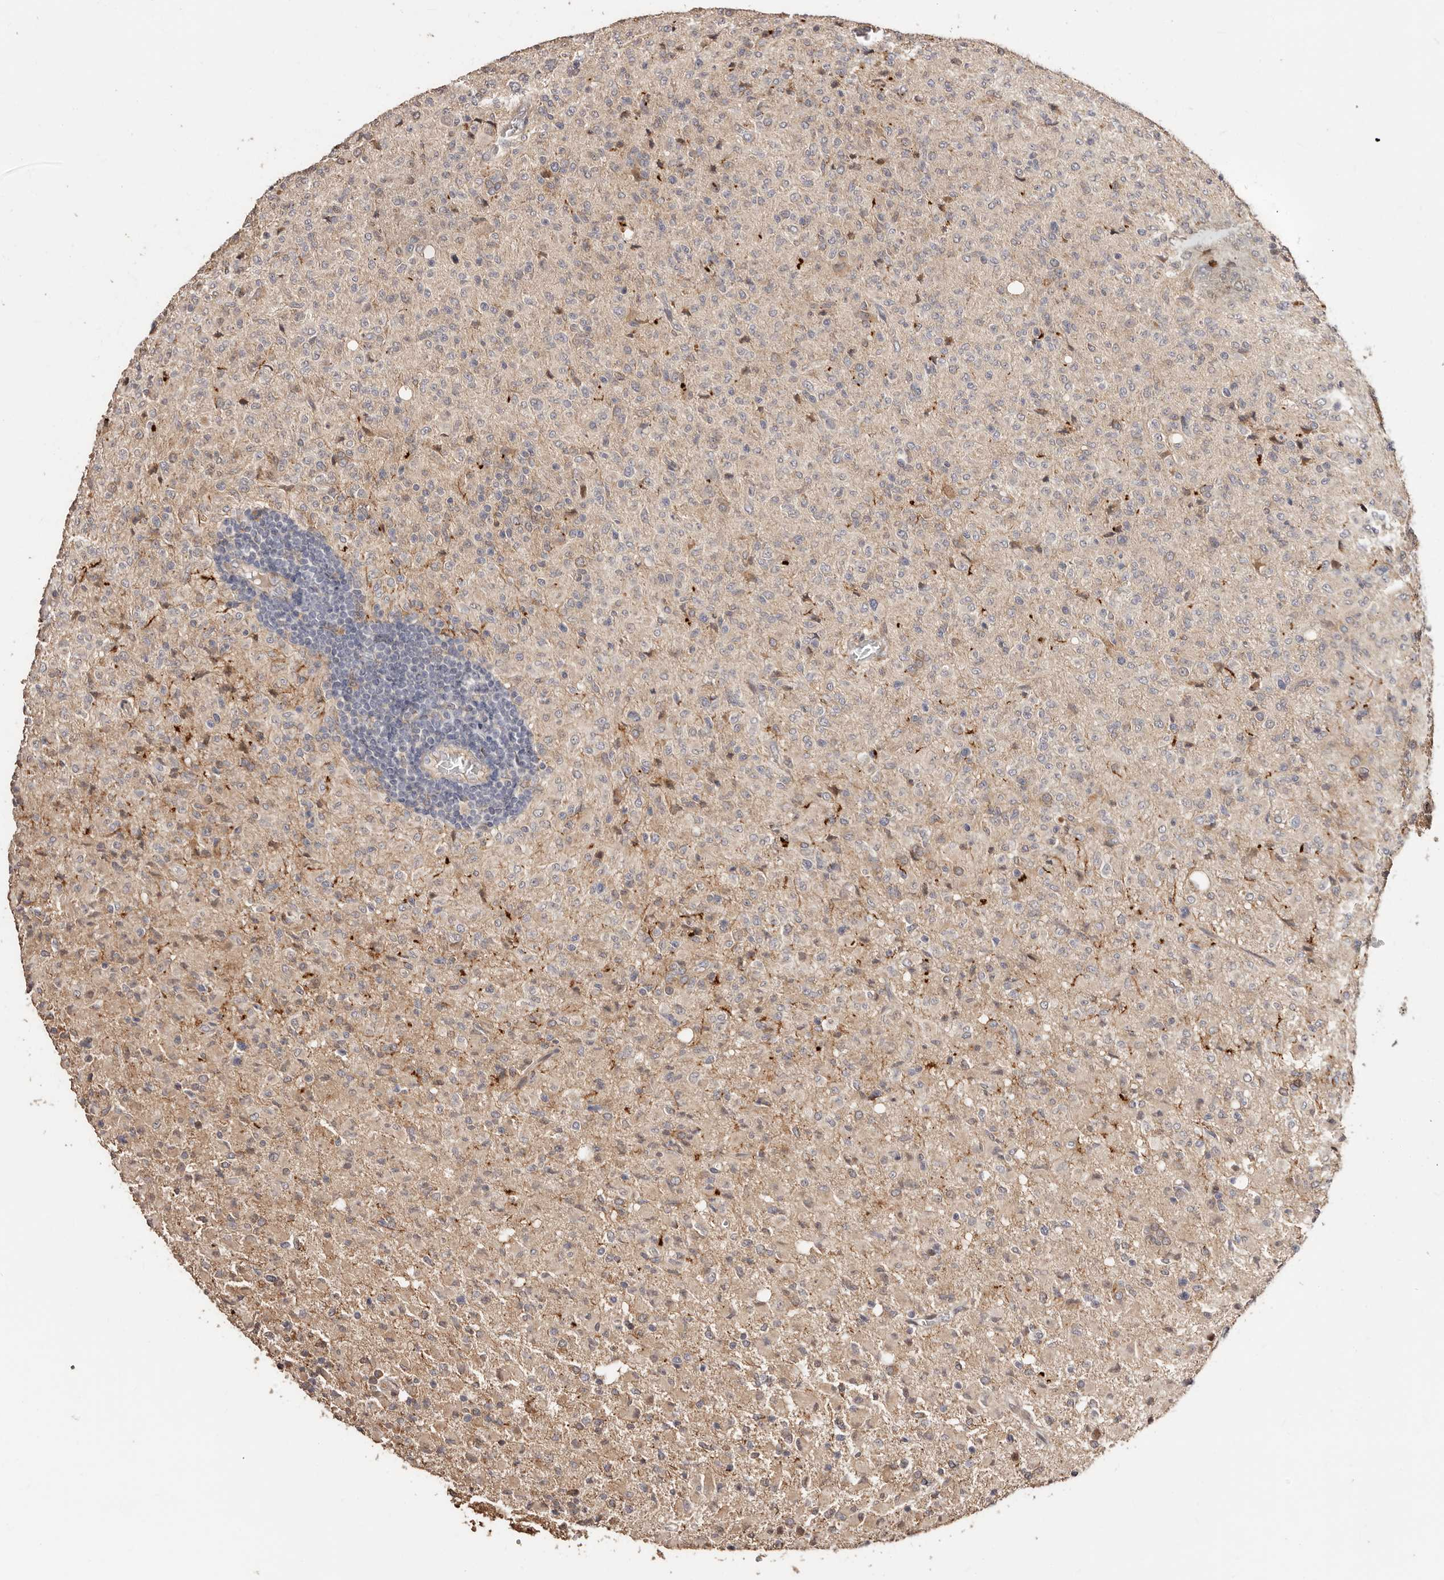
{"staining": {"intensity": "negative", "quantity": "none", "location": "none"}, "tissue": "glioma", "cell_type": "Tumor cells", "image_type": "cancer", "snomed": [{"axis": "morphology", "description": "Glioma, malignant, High grade"}, {"axis": "topography", "description": "Brain"}], "caption": "This is an IHC image of high-grade glioma (malignant). There is no positivity in tumor cells.", "gene": "APOL6", "patient": {"sex": "female", "age": 57}}